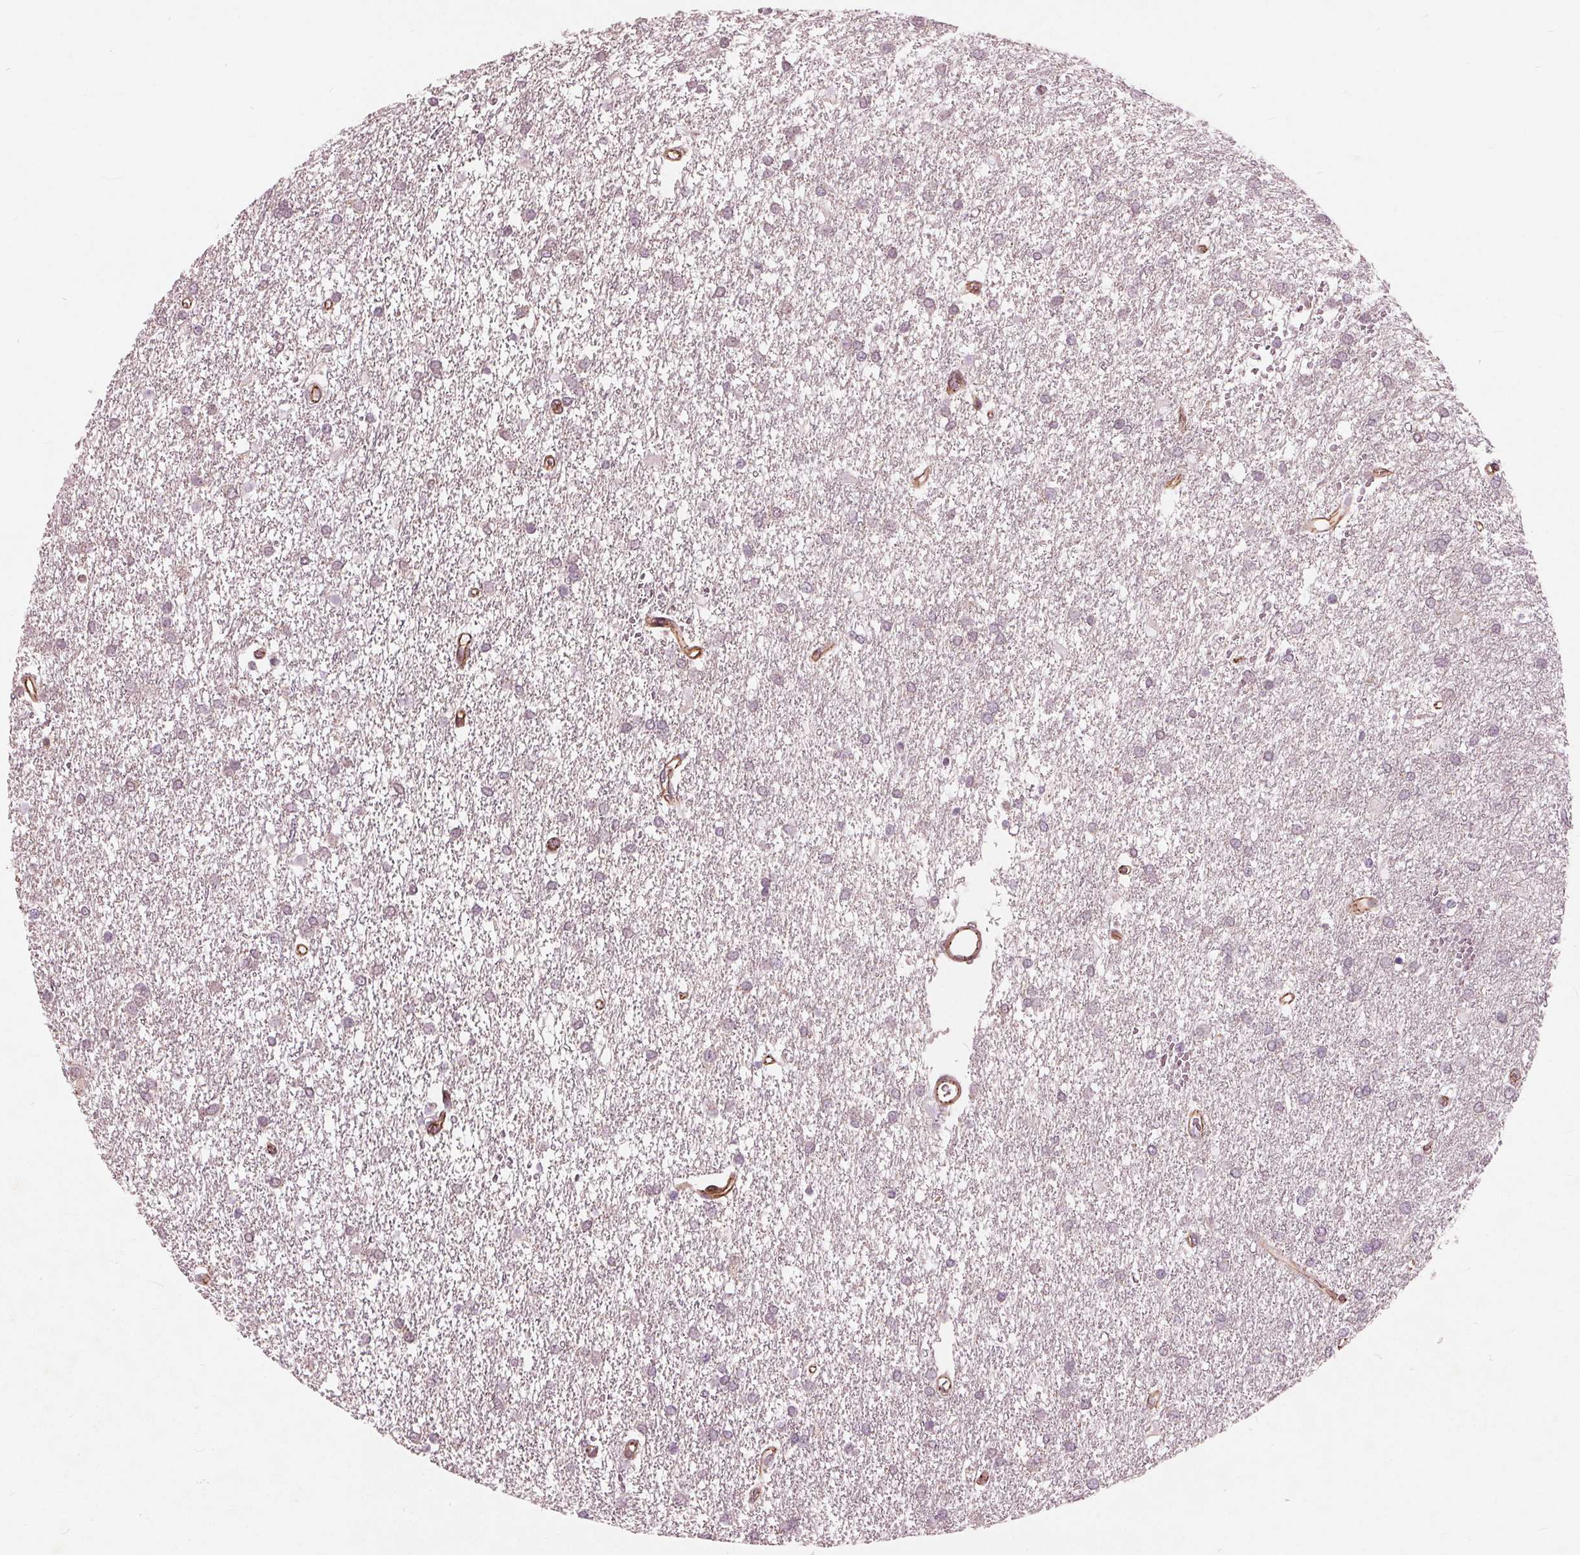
{"staining": {"intensity": "negative", "quantity": "none", "location": "none"}, "tissue": "glioma", "cell_type": "Tumor cells", "image_type": "cancer", "snomed": [{"axis": "morphology", "description": "Glioma, malignant, High grade"}, {"axis": "topography", "description": "Brain"}], "caption": "Glioma stained for a protein using immunohistochemistry exhibits no positivity tumor cells.", "gene": "TXNIP", "patient": {"sex": "female", "age": 61}}